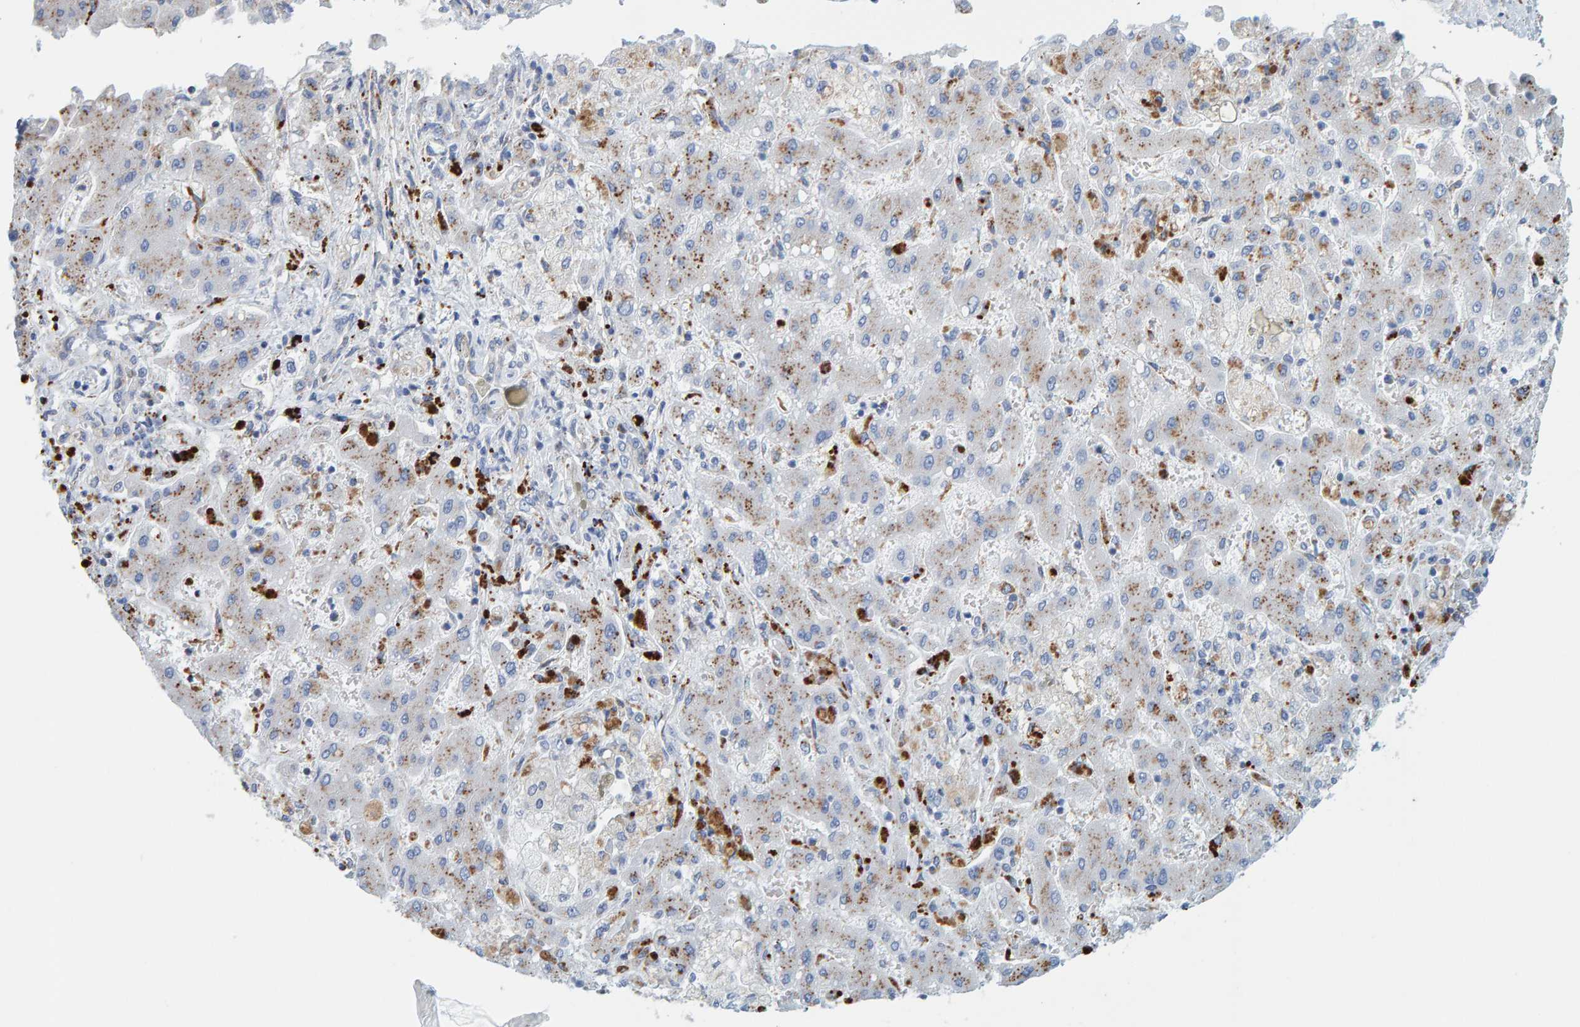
{"staining": {"intensity": "weak", "quantity": "25%-75%", "location": "cytoplasmic/membranous"}, "tissue": "liver cancer", "cell_type": "Tumor cells", "image_type": "cancer", "snomed": [{"axis": "morphology", "description": "Cholangiocarcinoma"}, {"axis": "topography", "description": "Liver"}], "caption": "Immunohistochemistry histopathology image of human cholangiocarcinoma (liver) stained for a protein (brown), which reveals low levels of weak cytoplasmic/membranous expression in about 25%-75% of tumor cells.", "gene": "BIN3", "patient": {"sex": "male", "age": 50}}